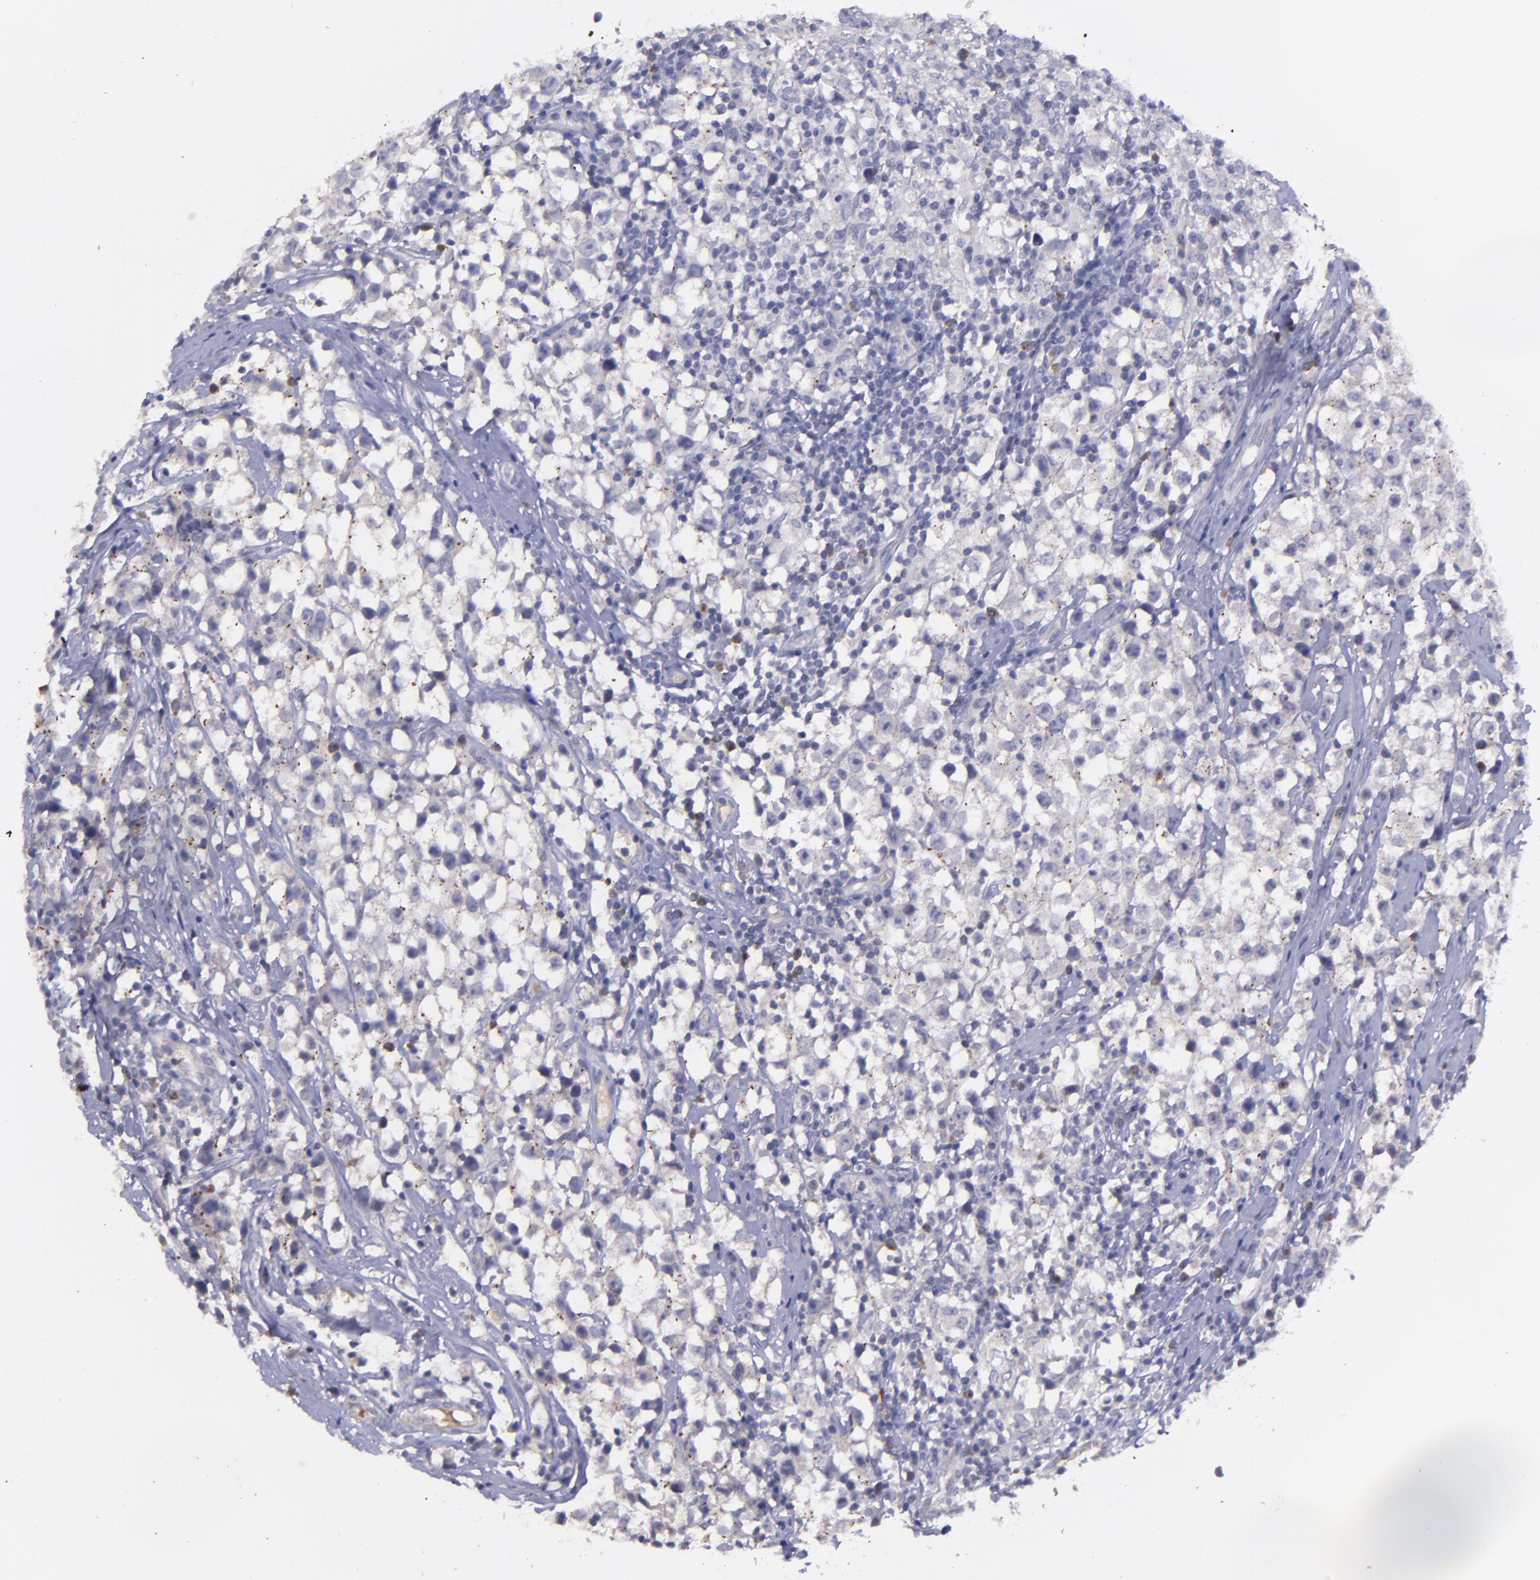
{"staining": {"intensity": "negative", "quantity": "none", "location": "none"}, "tissue": "testis cancer", "cell_type": "Tumor cells", "image_type": "cancer", "snomed": [{"axis": "morphology", "description": "Seminoma, NOS"}, {"axis": "topography", "description": "Testis"}], "caption": "IHC image of human seminoma (testis) stained for a protein (brown), which displays no staining in tumor cells. The staining was performed using DAB to visualize the protein expression in brown, while the nuclei were stained in blue with hematoxylin (Magnification: 20x).", "gene": "MASP1", "patient": {"sex": "male", "age": 35}}